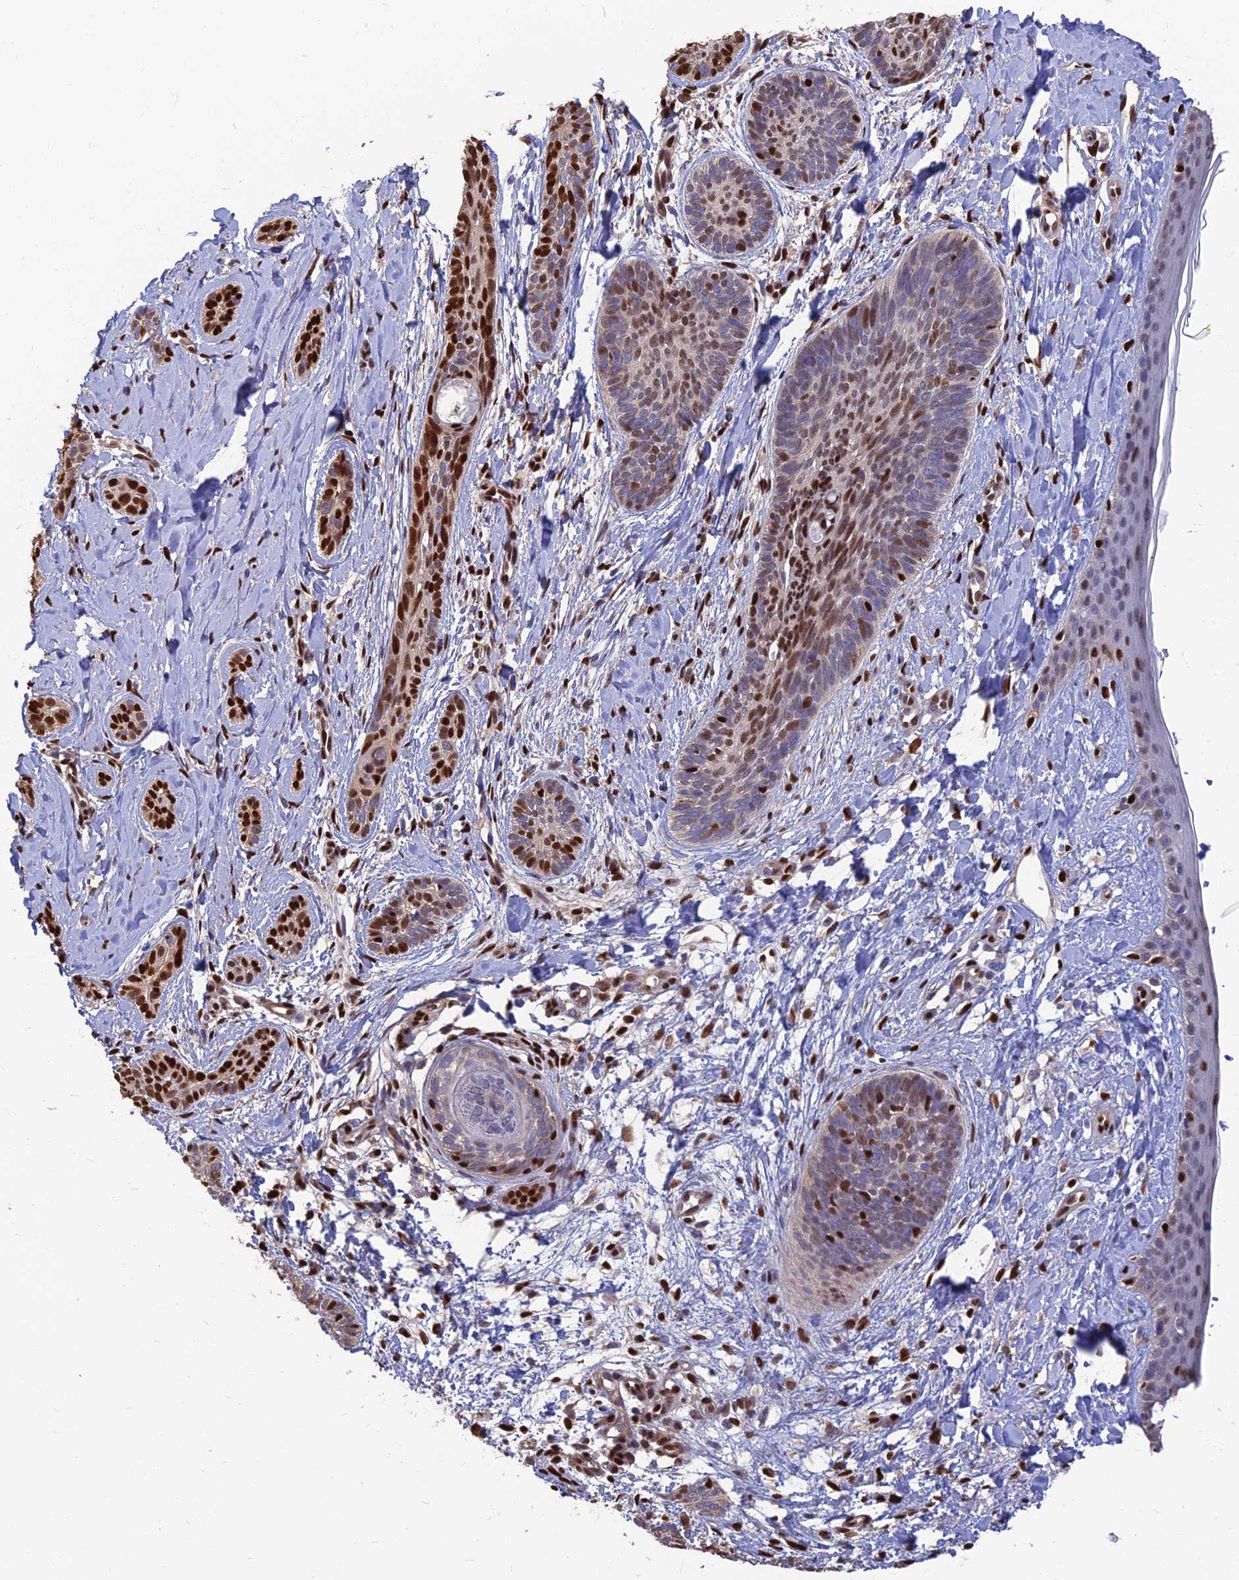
{"staining": {"intensity": "strong", "quantity": ">75%", "location": "nuclear"}, "tissue": "skin cancer", "cell_type": "Tumor cells", "image_type": "cancer", "snomed": [{"axis": "morphology", "description": "Basal cell carcinoma"}, {"axis": "topography", "description": "Skin"}], "caption": "A brown stain labels strong nuclear expression of a protein in human basal cell carcinoma (skin) tumor cells.", "gene": "DNPEP", "patient": {"sex": "female", "age": 81}}